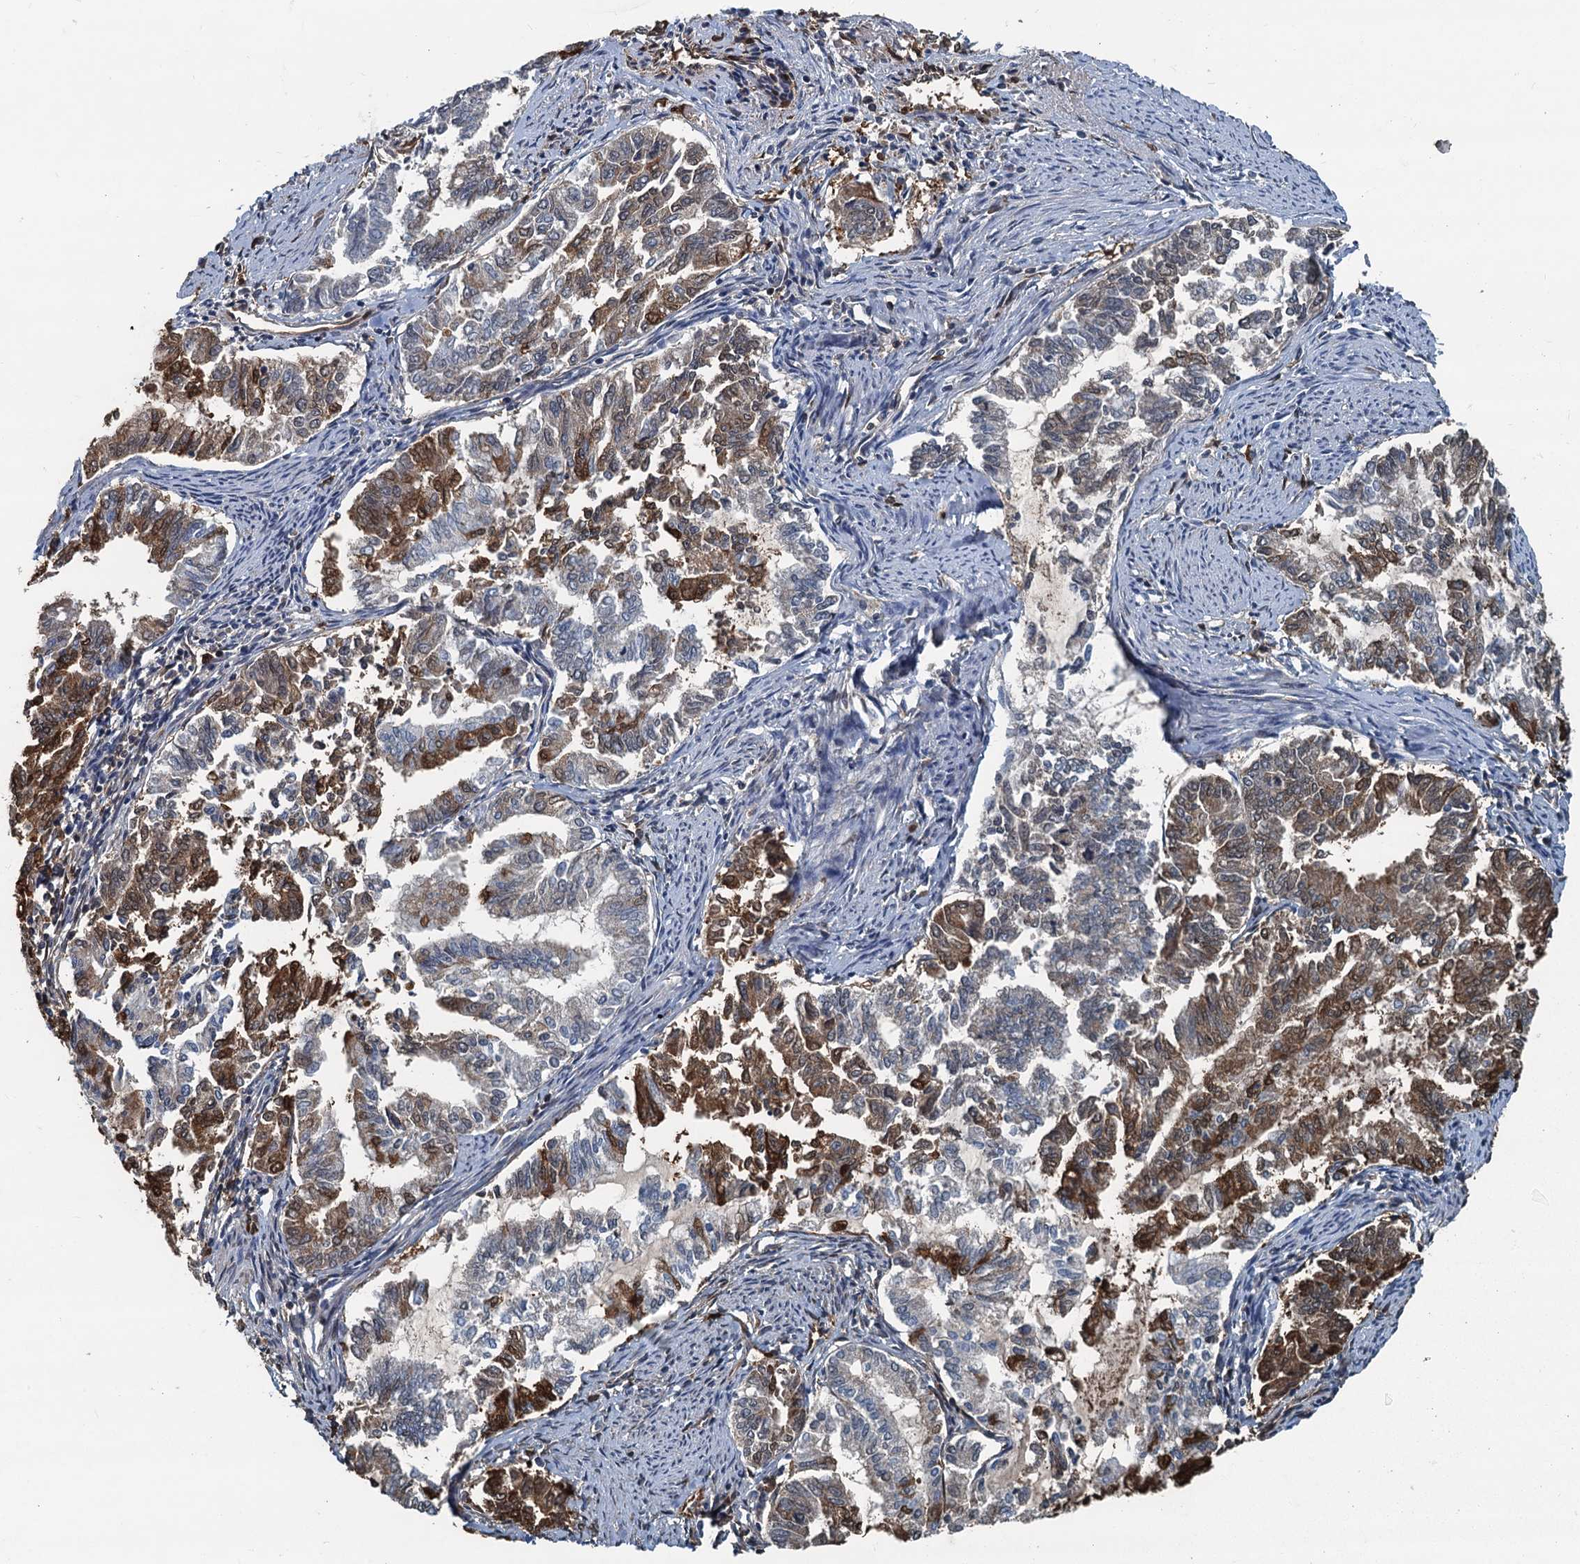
{"staining": {"intensity": "moderate", "quantity": "25%-75%", "location": "cytoplasmic/membranous,nuclear"}, "tissue": "endometrial cancer", "cell_type": "Tumor cells", "image_type": "cancer", "snomed": [{"axis": "morphology", "description": "Adenocarcinoma, NOS"}, {"axis": "topography", "description": "Endometrium"}], "caption": "Human endometrial adenocarcinoma stained for a protein (brown) displays moderate cytoplasmic/membranous and nuclear positive positivity in about 25%-75% of tumor cells.", "gene": "S100A6", "patient": {"sex": "female", "age": 79}}